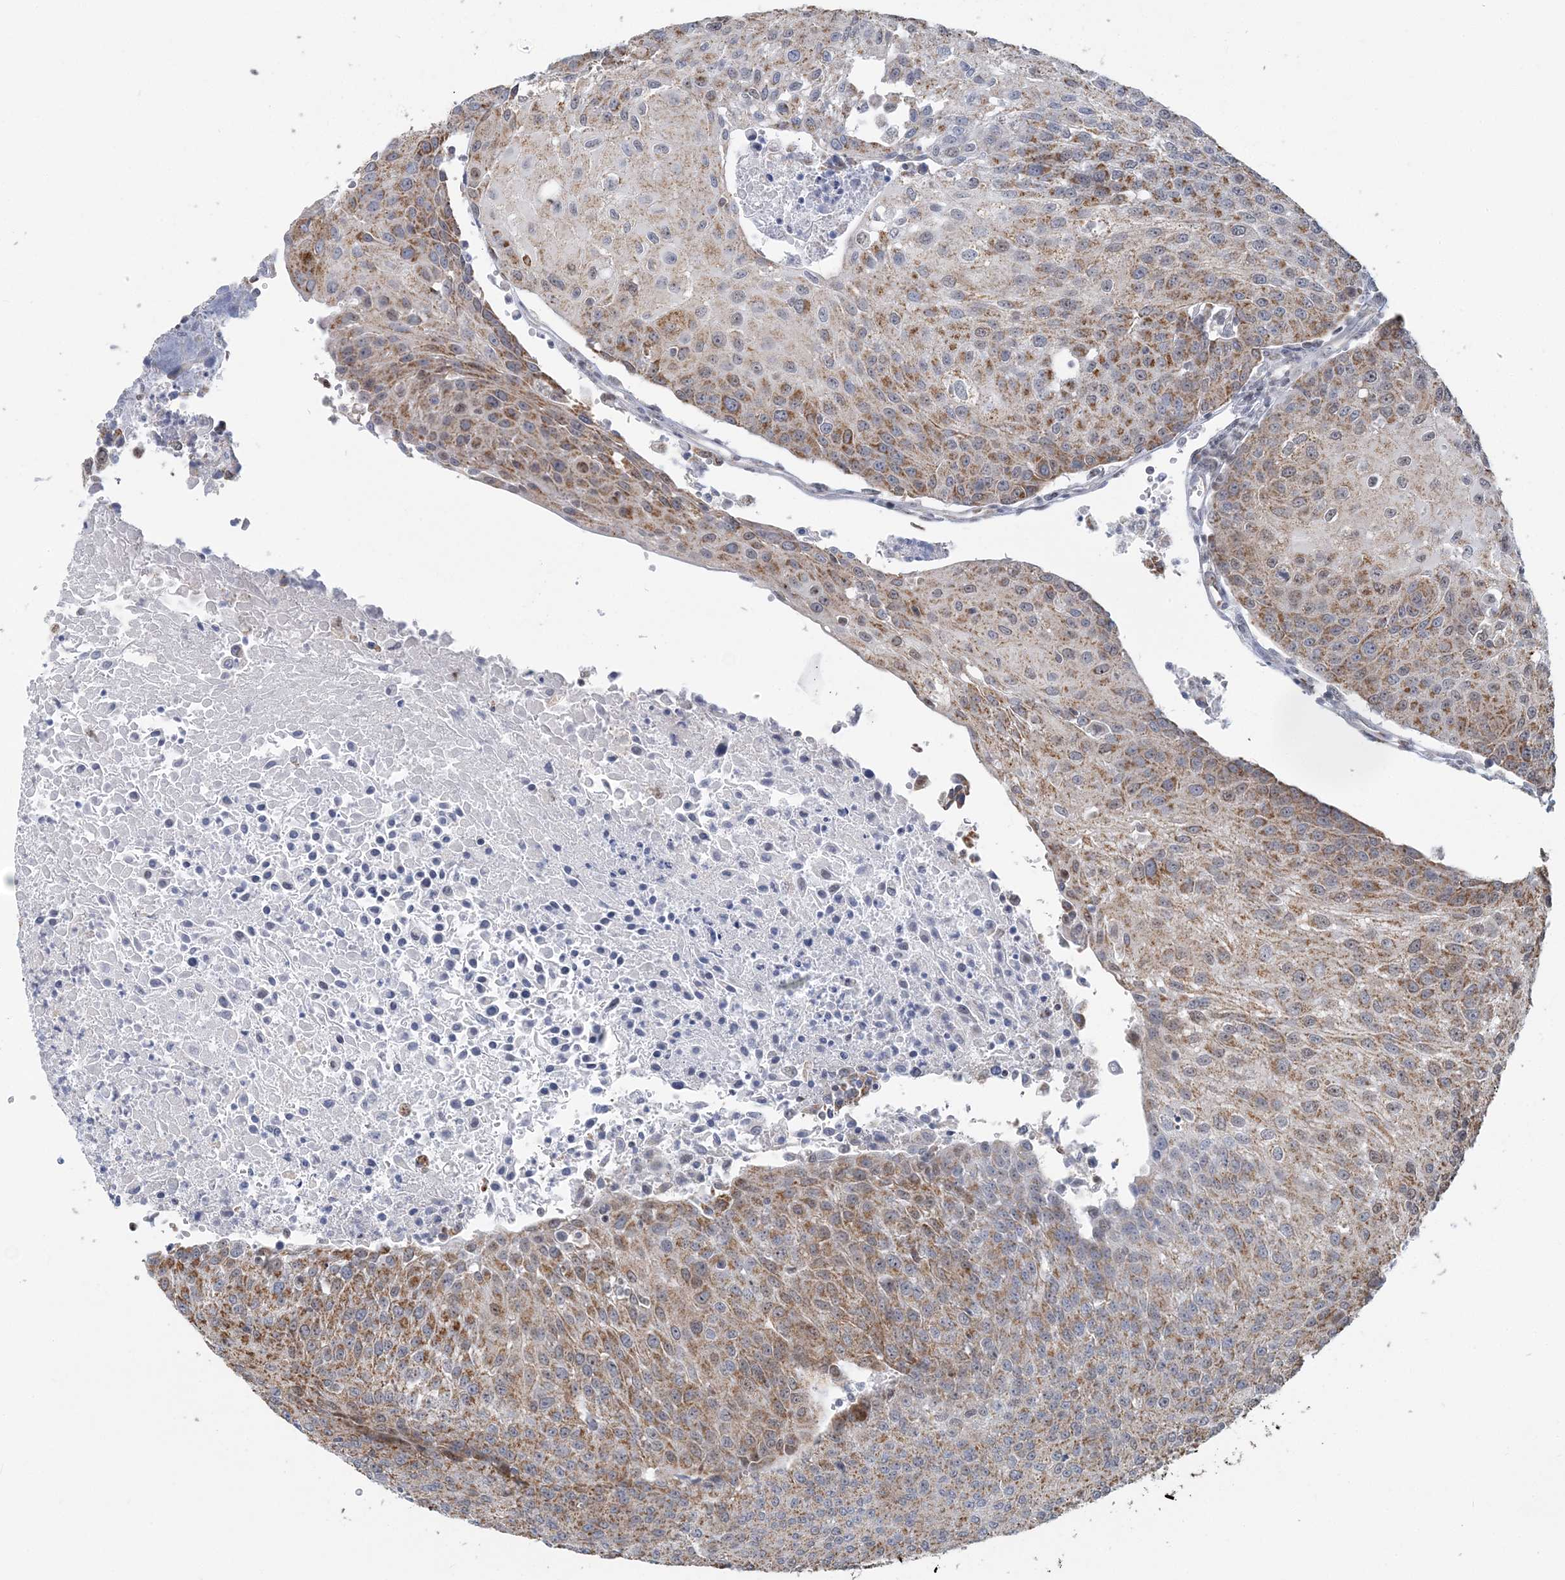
{"staining": {"intensity": "moderate", "quantity": ">75%", "location": "cytoplasmic/membranous"}, "tissue": "urothelial cancer", "cell_type": "Tumor cells", "image_type": "cancer", "snomed": [{"axis": "morphology", "description": "Urothelial carcinoma, High grade"}, {"axis": "topography", "description": "Urinary bladder"}], "caption": "A brown stain highlights moderate cytoplasmic/membranous expression of a protein in urothelial carcinoma (high-grade) tumor cells.", "gene": "SUCLG1", "patient": {"sex": "female", "age": 85}}